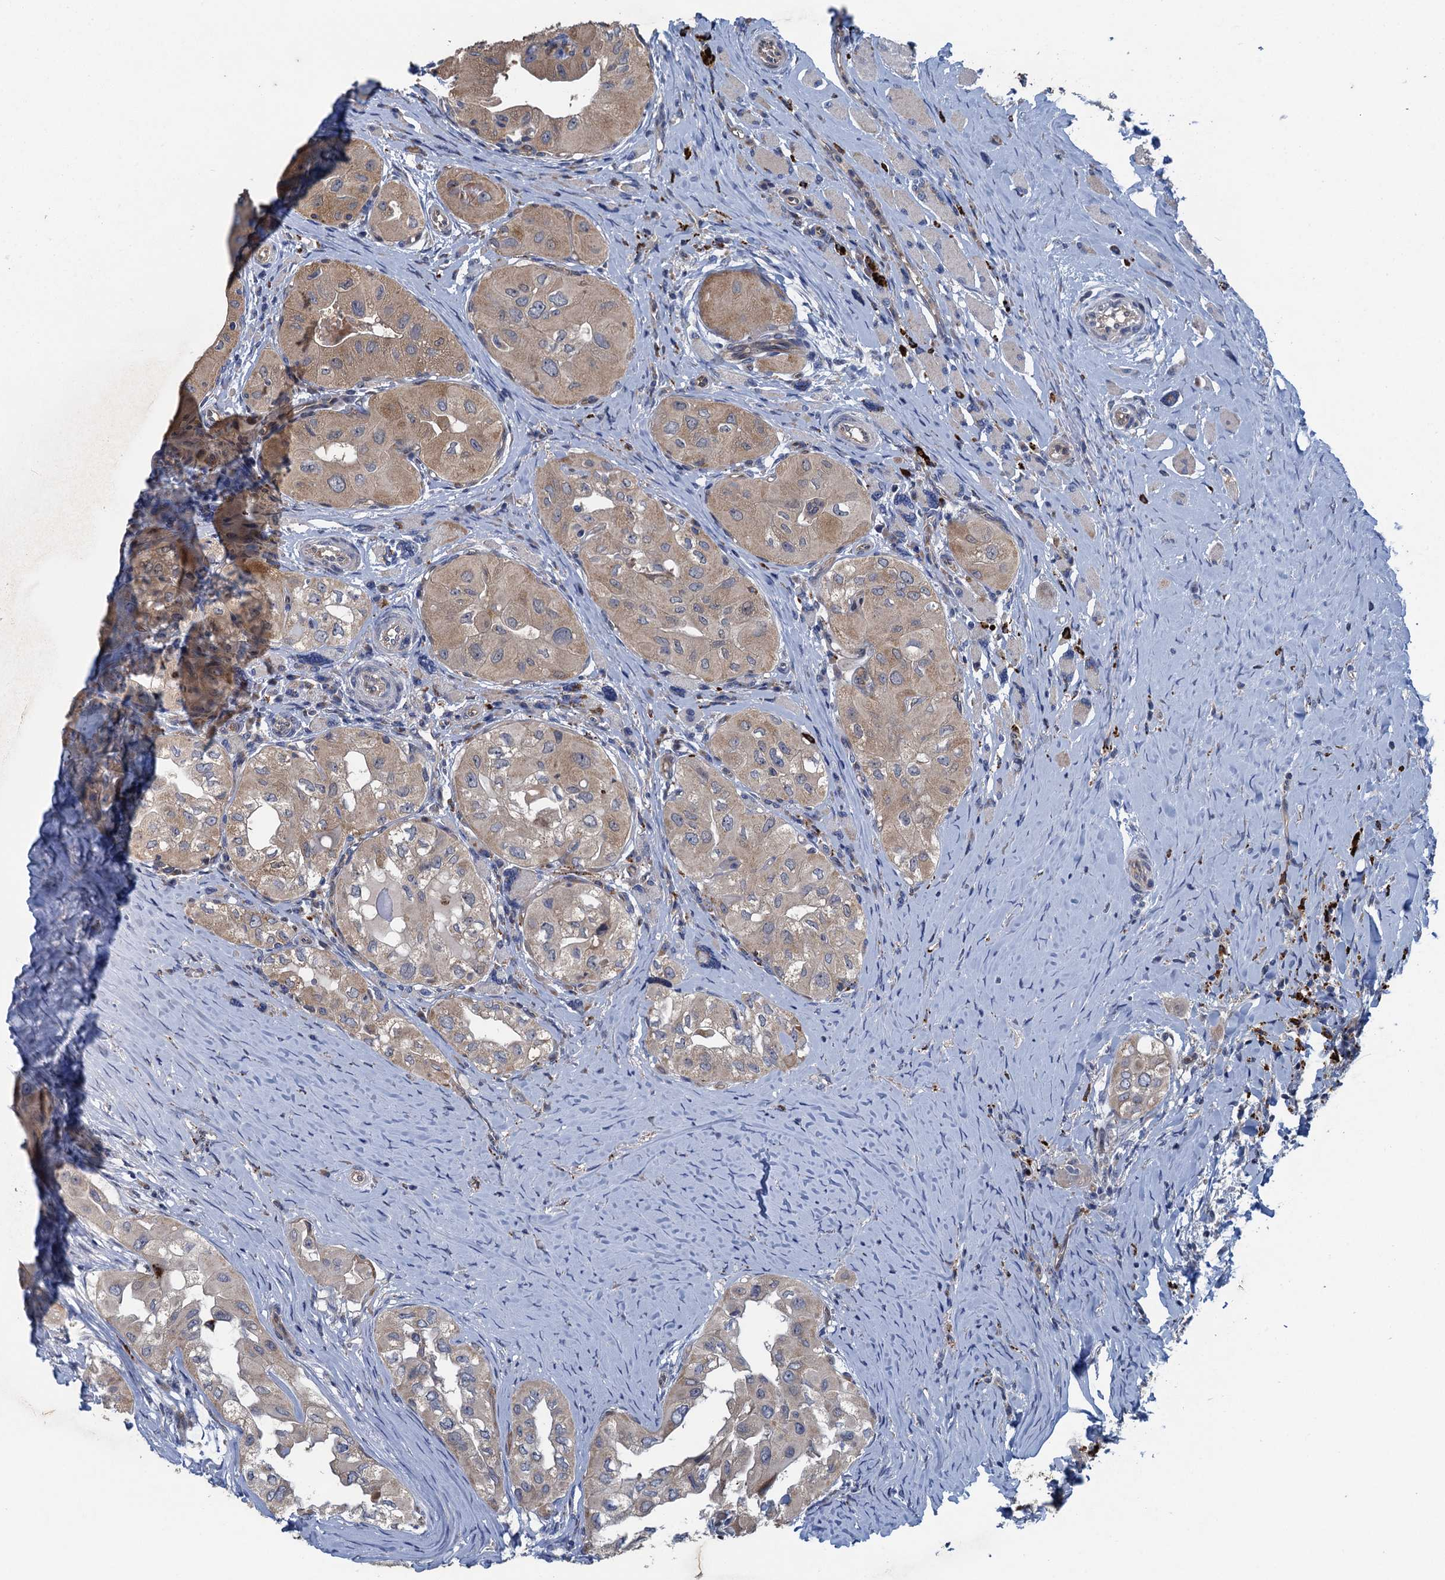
{"staining": {"intensity": "weak", "quantity": "<25%", "location": "cytoplasmic/membranous"}, "tissue": "thyroid cancer", "cell_type": "Tumor cells", "image_type": "cancer", "snomed": [{"axis": "morphology", "description": "Papillary adenocarcinoma, NOS"}, {"axis": "topography", "description": "Thyroid gland"}], "caption": "Immunohistochemistry (IHC) histopathology image of papillary adenocarcinoma (thyroid) stained for a protein (brown), which displays no staining in tumor cells.", "gene": "KBTBD8", "patient": {"sex": "female", "age": 59}}